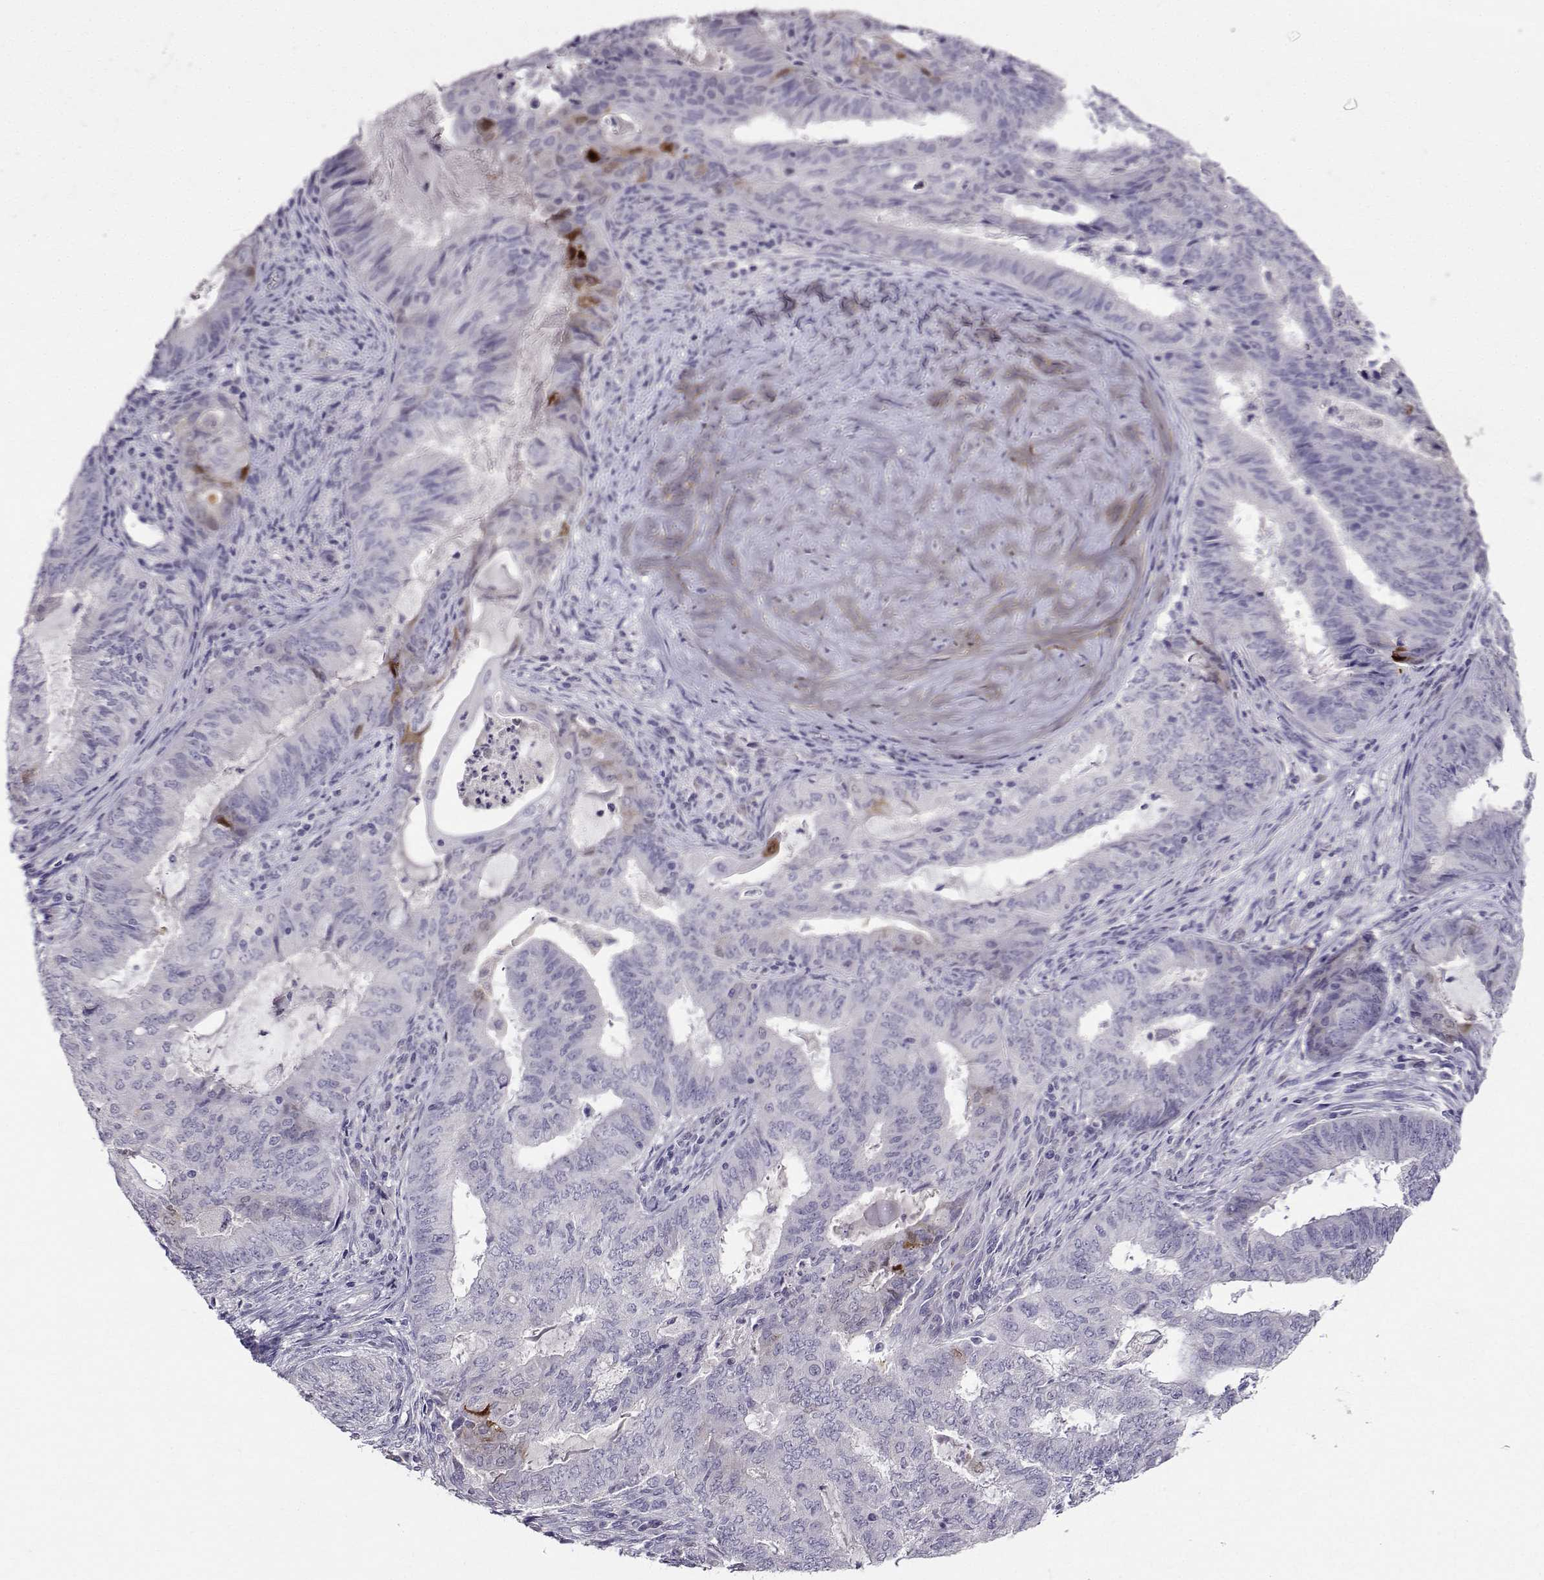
{"staining": {"intensity": "strong", "quantity": "<25%", "location": "cytoplasmic/membranous"}, "tissue": "endometrial cancer", "cell_type": "Tumor cells", "image_type": "cancer", "snomed": [{"axis": "morphology", "description": "Adenocarcinoma, NOS"}, {"axis": "topography", "description": "Endometrium"}], "caption": "Strong cytoplasmic/membranous protein positivity is present in about <25% of tumor cells in endometrial cancer.", "gene": "CRYBB1", "patient": {"sex": "female", "age": 62}}